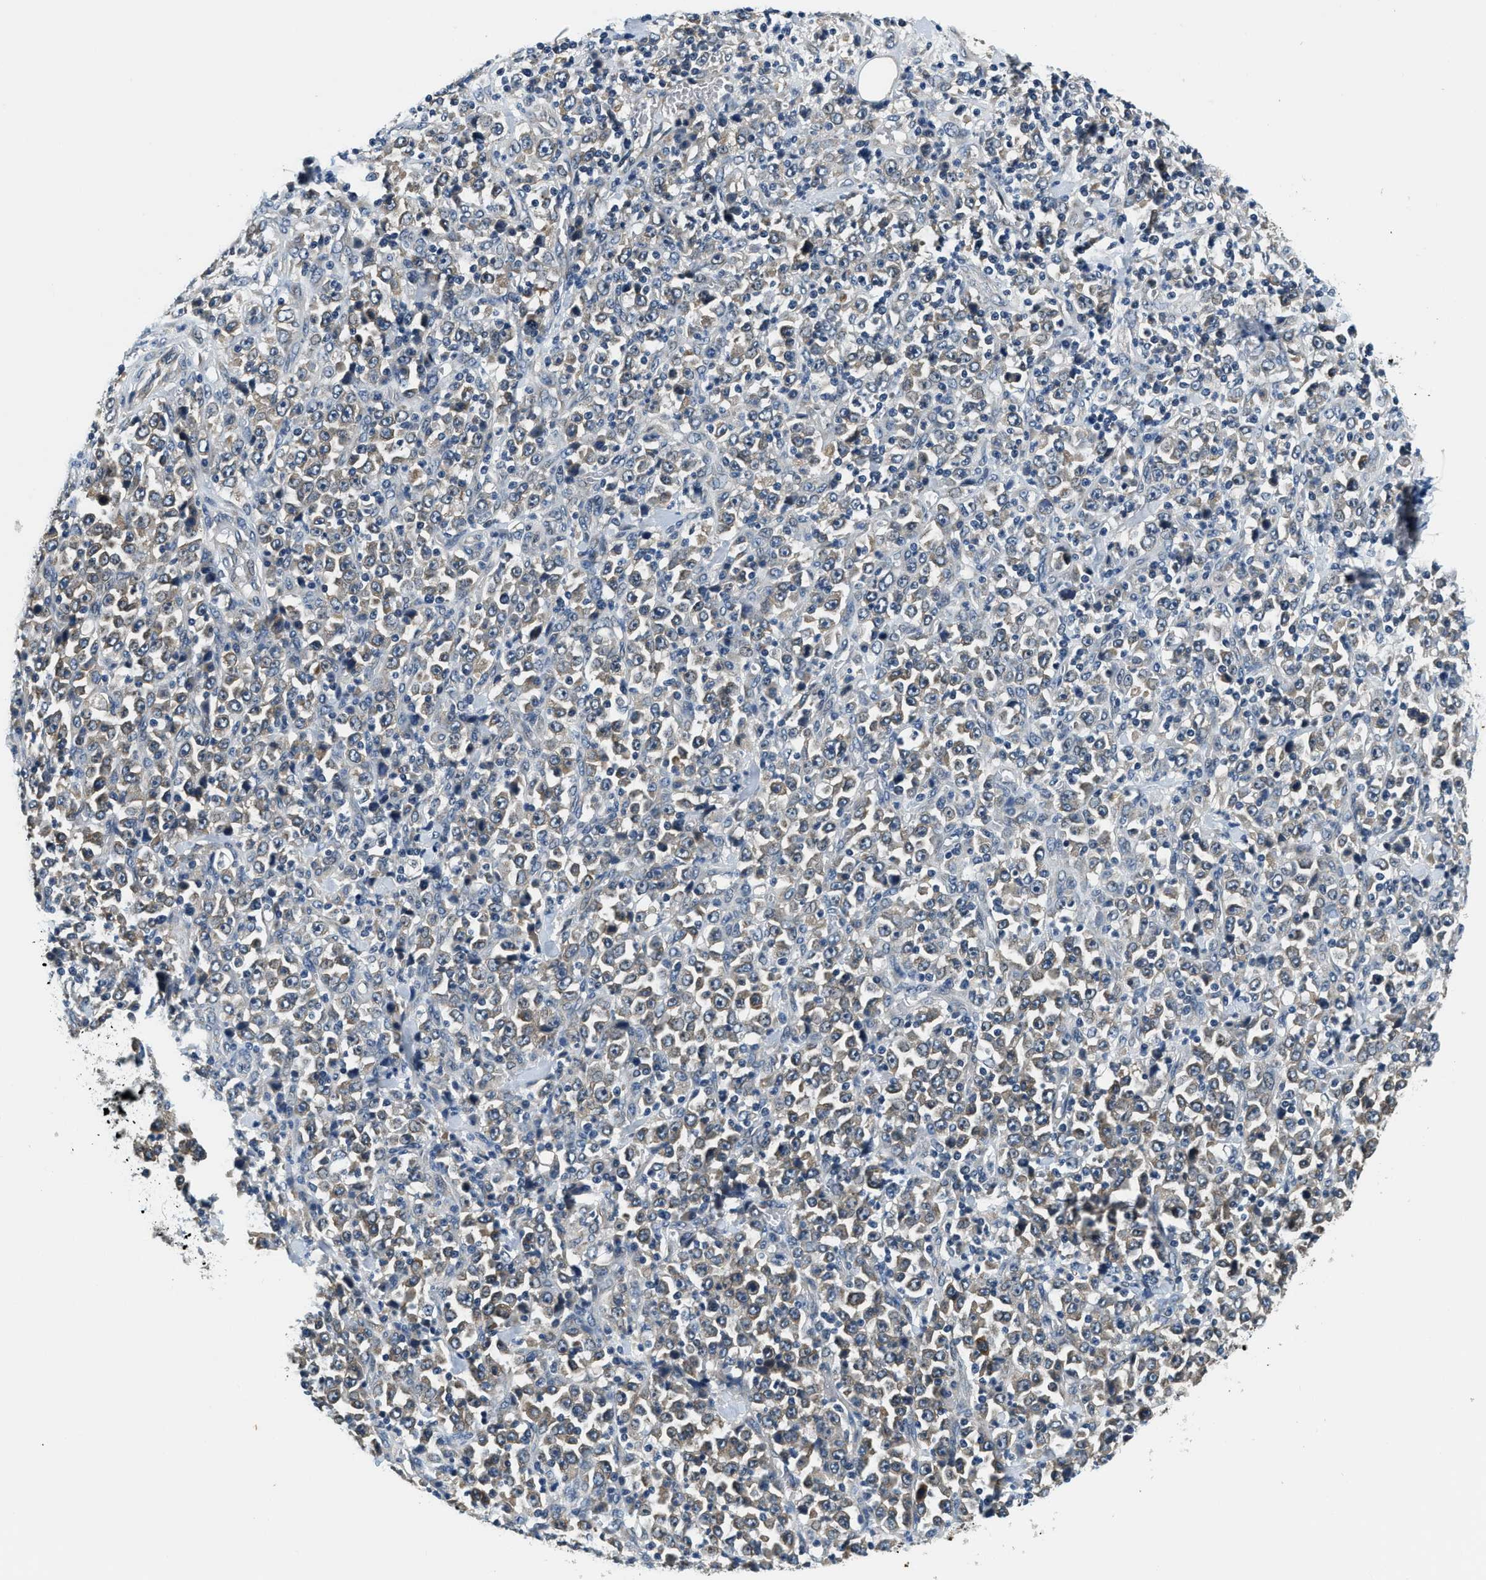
{"staining": {"intensity": "weak", "quantity": ">75%", "location": "cytoplasmic/membranous"}, "tissue": "stomach cancer", "cell_type": "Tumor cells", "image_type": "cancer", "snomed": [{"axis": "morphology", "description": "Normal tissue, NOS"}, {"axis": "morphology", "description": "Adenocarcinoma, NOS"}, {"axis": "topography", "description": "Stomach, upper"}, {"axis": "topography", "description": "Stomach"}], "caption": "Human adenocarcinoma (stomach) stained with a brown dye reveals weak cytoplasmic/membranous positive expression in approximately >75% of tumor cells.", "gene": "YAE1", "patient": {"sex": "male", "age": 59}}